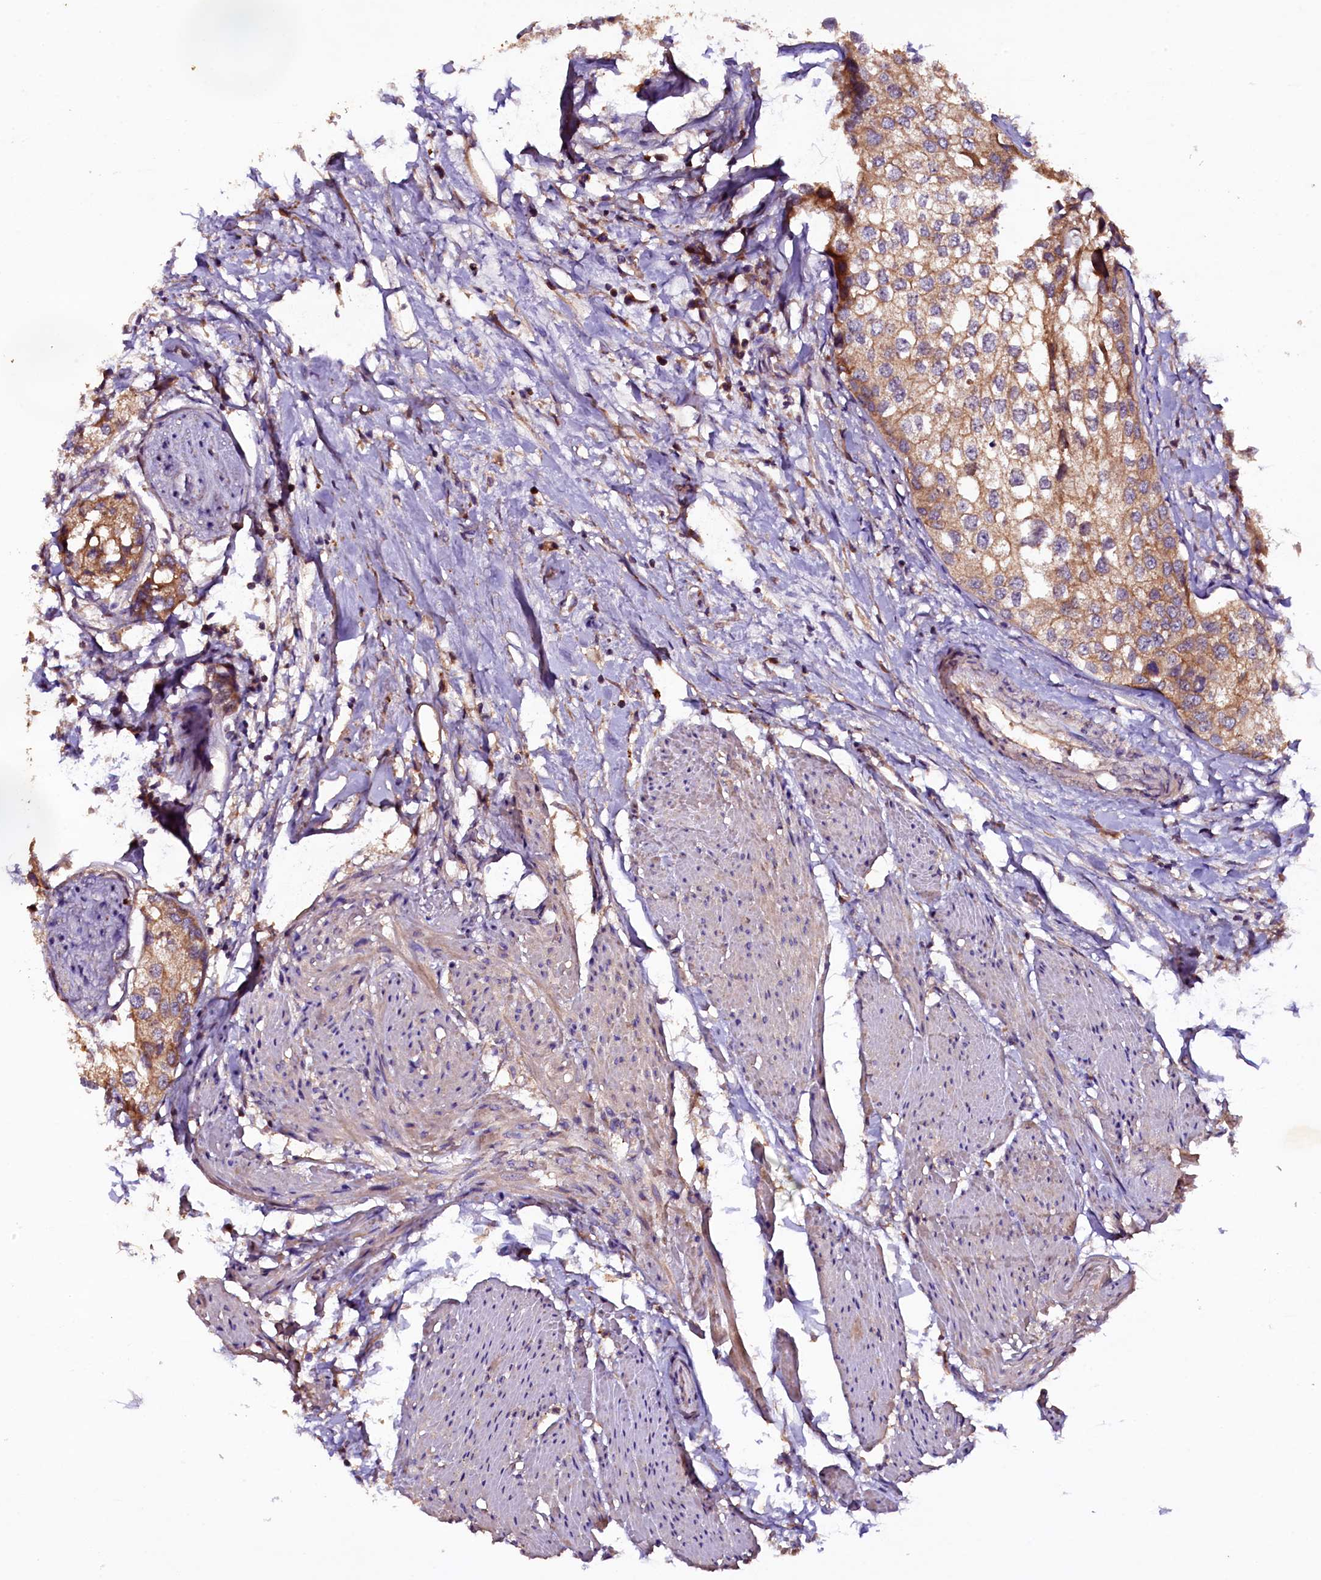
{"staining": {"intensity": "moderate", "quantity": "25%-75%", "location": "cytoplasmic/membranous"}, "tissue": "urothelial cancer", "cell_type": "Tumor cells", "image_type": "cancer", "snomed": [{"axis": "morphology", "description": "Urothelial carcinoma, High grade"}, {"axis": "topography", "description": "Urinary bladder"}], "caption": "Tumor cells exhibit medium levels of moderate cytoplasmic/membranous positivity in about 25%-75% of cells in urothelial cancer.", "gene": "PLXNB1", "patient": {"sex": "male", "age": 64}}